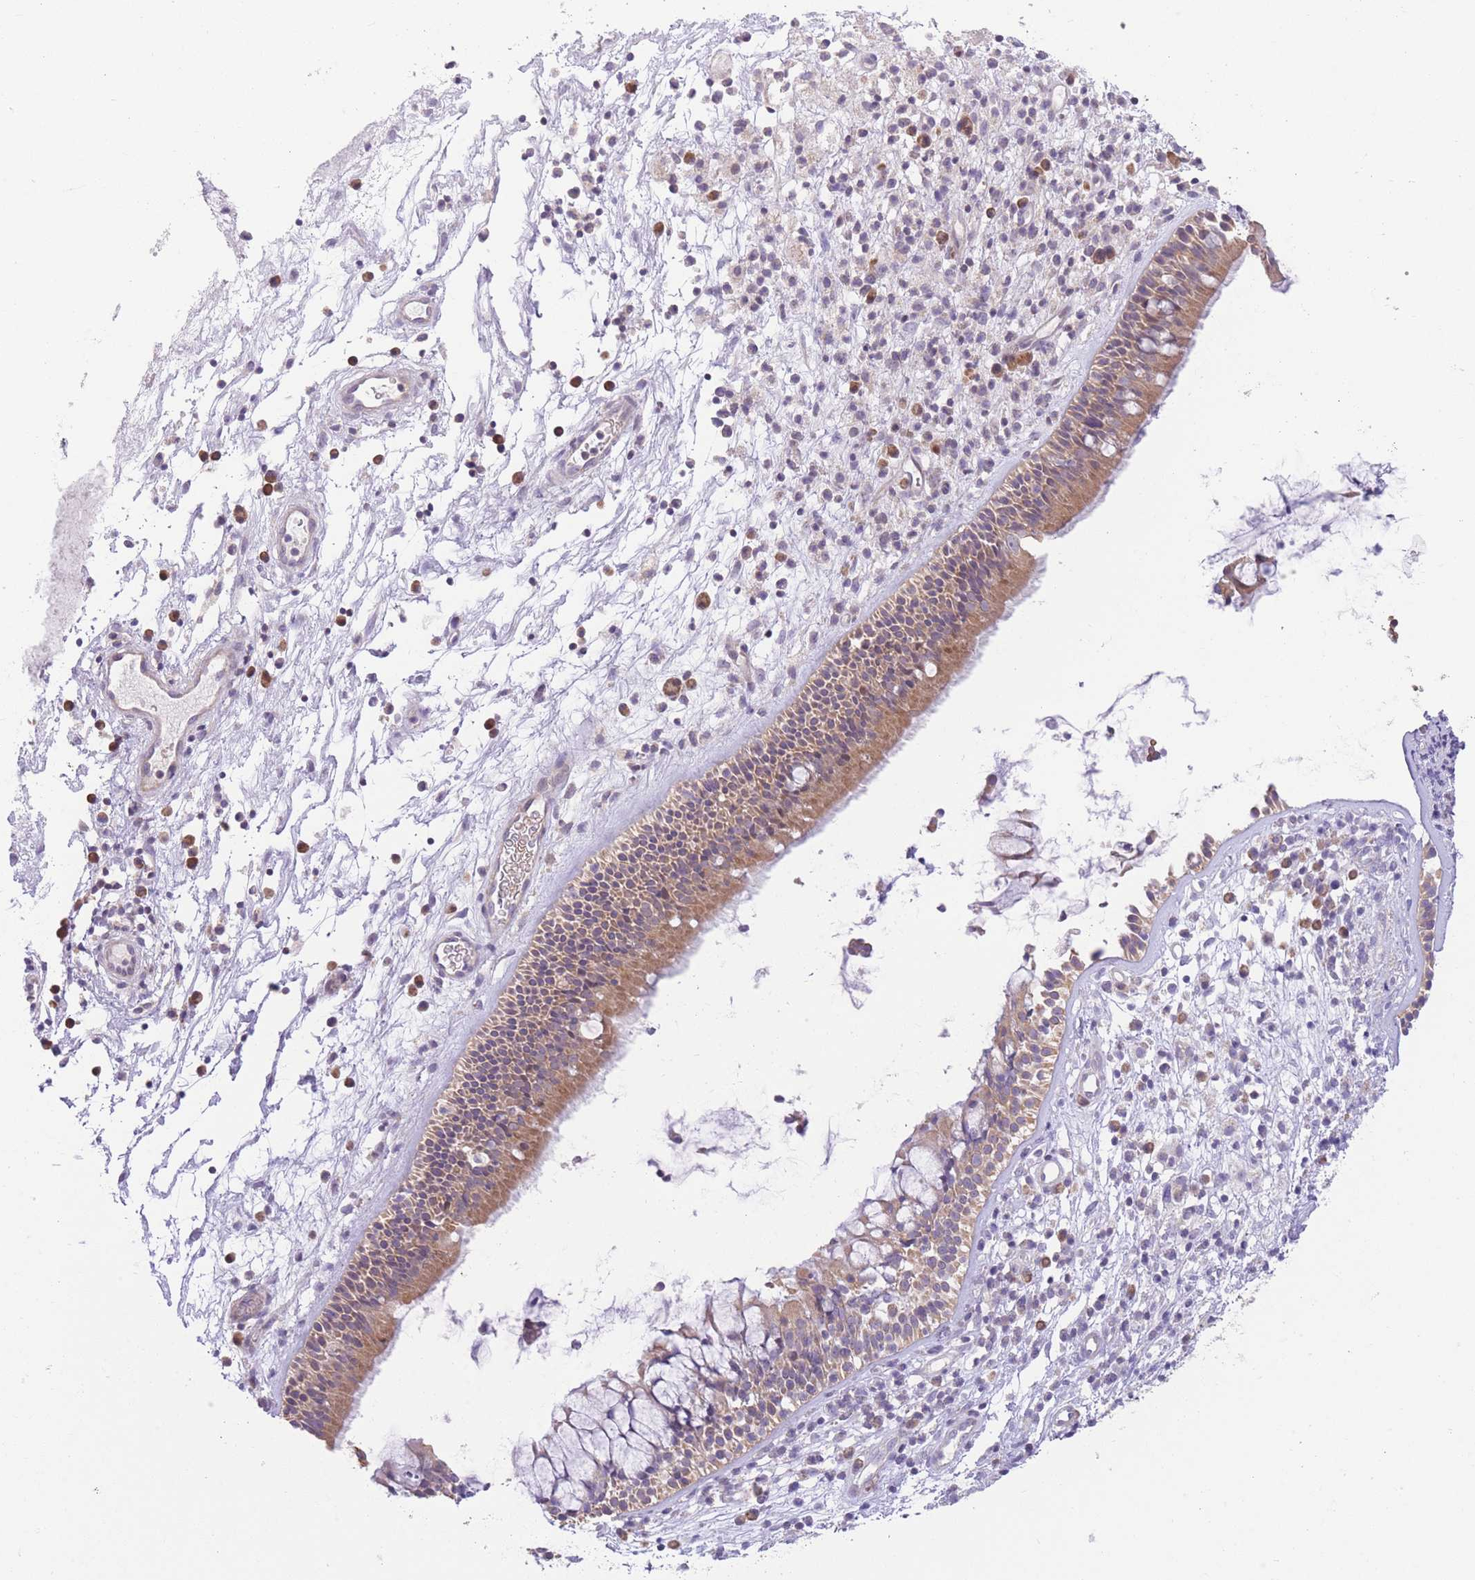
{"staining": {"intensity": "moderate", "quantity": ">75%", "location": "cytoplasmic/membranous"}, "tissue": "nasopharynx", "cell_type": "Respiratory epithelial cells", "image_type": "normal", "snomed": [{"axis": "morphology", "description": "Normal tissue, NOS"}, {"axis": "topography", "description": "Nasopharynx"}], "caption": "High-magnification brightfield microscopy of benign nasopharynx stained with DAB (brown) and counterstained with hematoxylin (blue). respiratory epithelial cells exhibit moderate cytoplasmic/membranous positivity is identified in about>75% of cells.", "gene": "BOLA2B", "patient": {"sex": "male", "age": 63}}